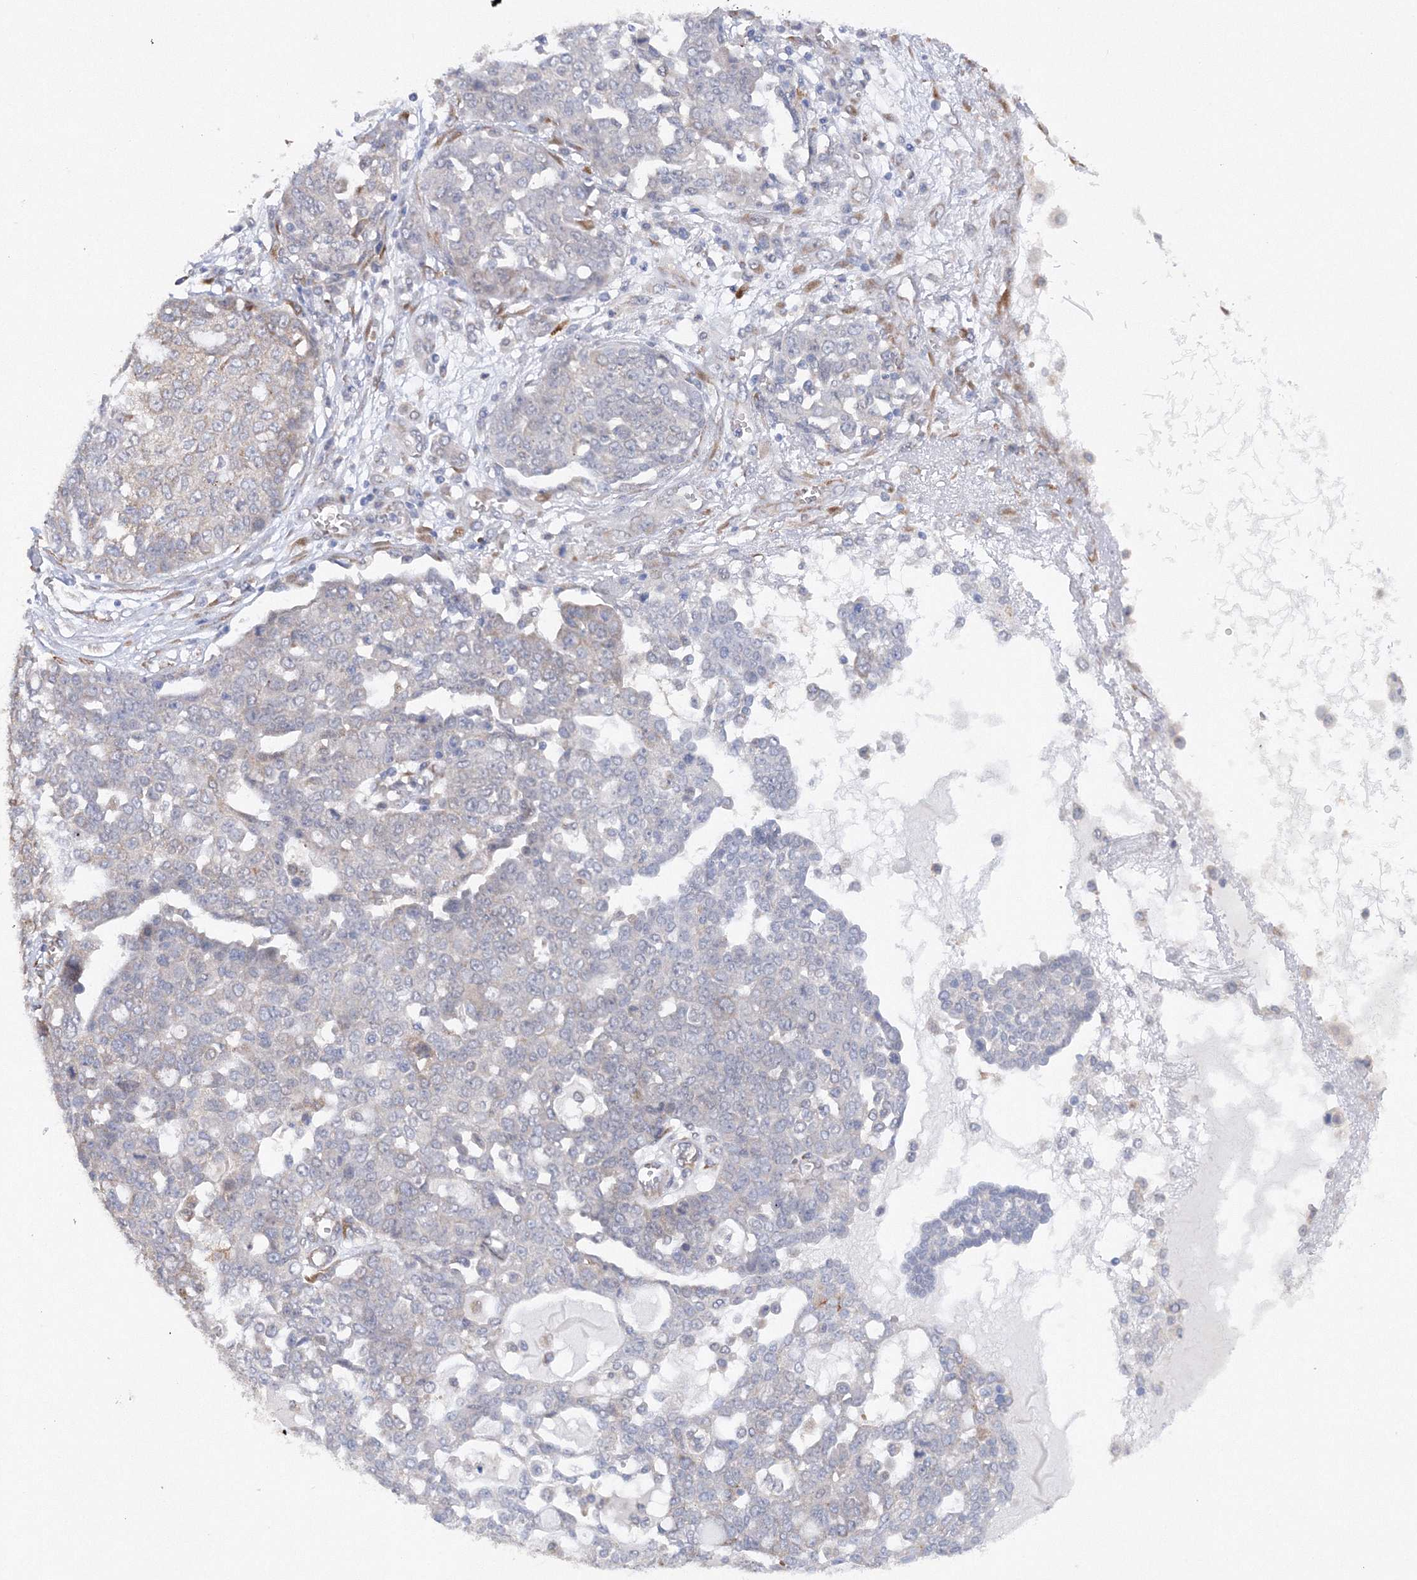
{"staining": {"intensity": "negative", "quantity": "none", "location": "none"}, "tissue": "ovarian cancer", "cell_type": "Tumor cells", "image_type": "cancer", "snomed": [{"axis": "morphology", "description": "Cystadenocarcinoma, serous, NOS"}, {"axis": "topography", "description": "Soft tissue"}, {"axis": "topography", "description": "Ovary"}], "caption": "Ovarian cancer (serous cystadenocarcinoma) stained for a protein using immunohistochemistry (IHC) shows no staining tumor cells.", "gene": "DIS3L2", "patient": {"sex": "female", "age": 57}}